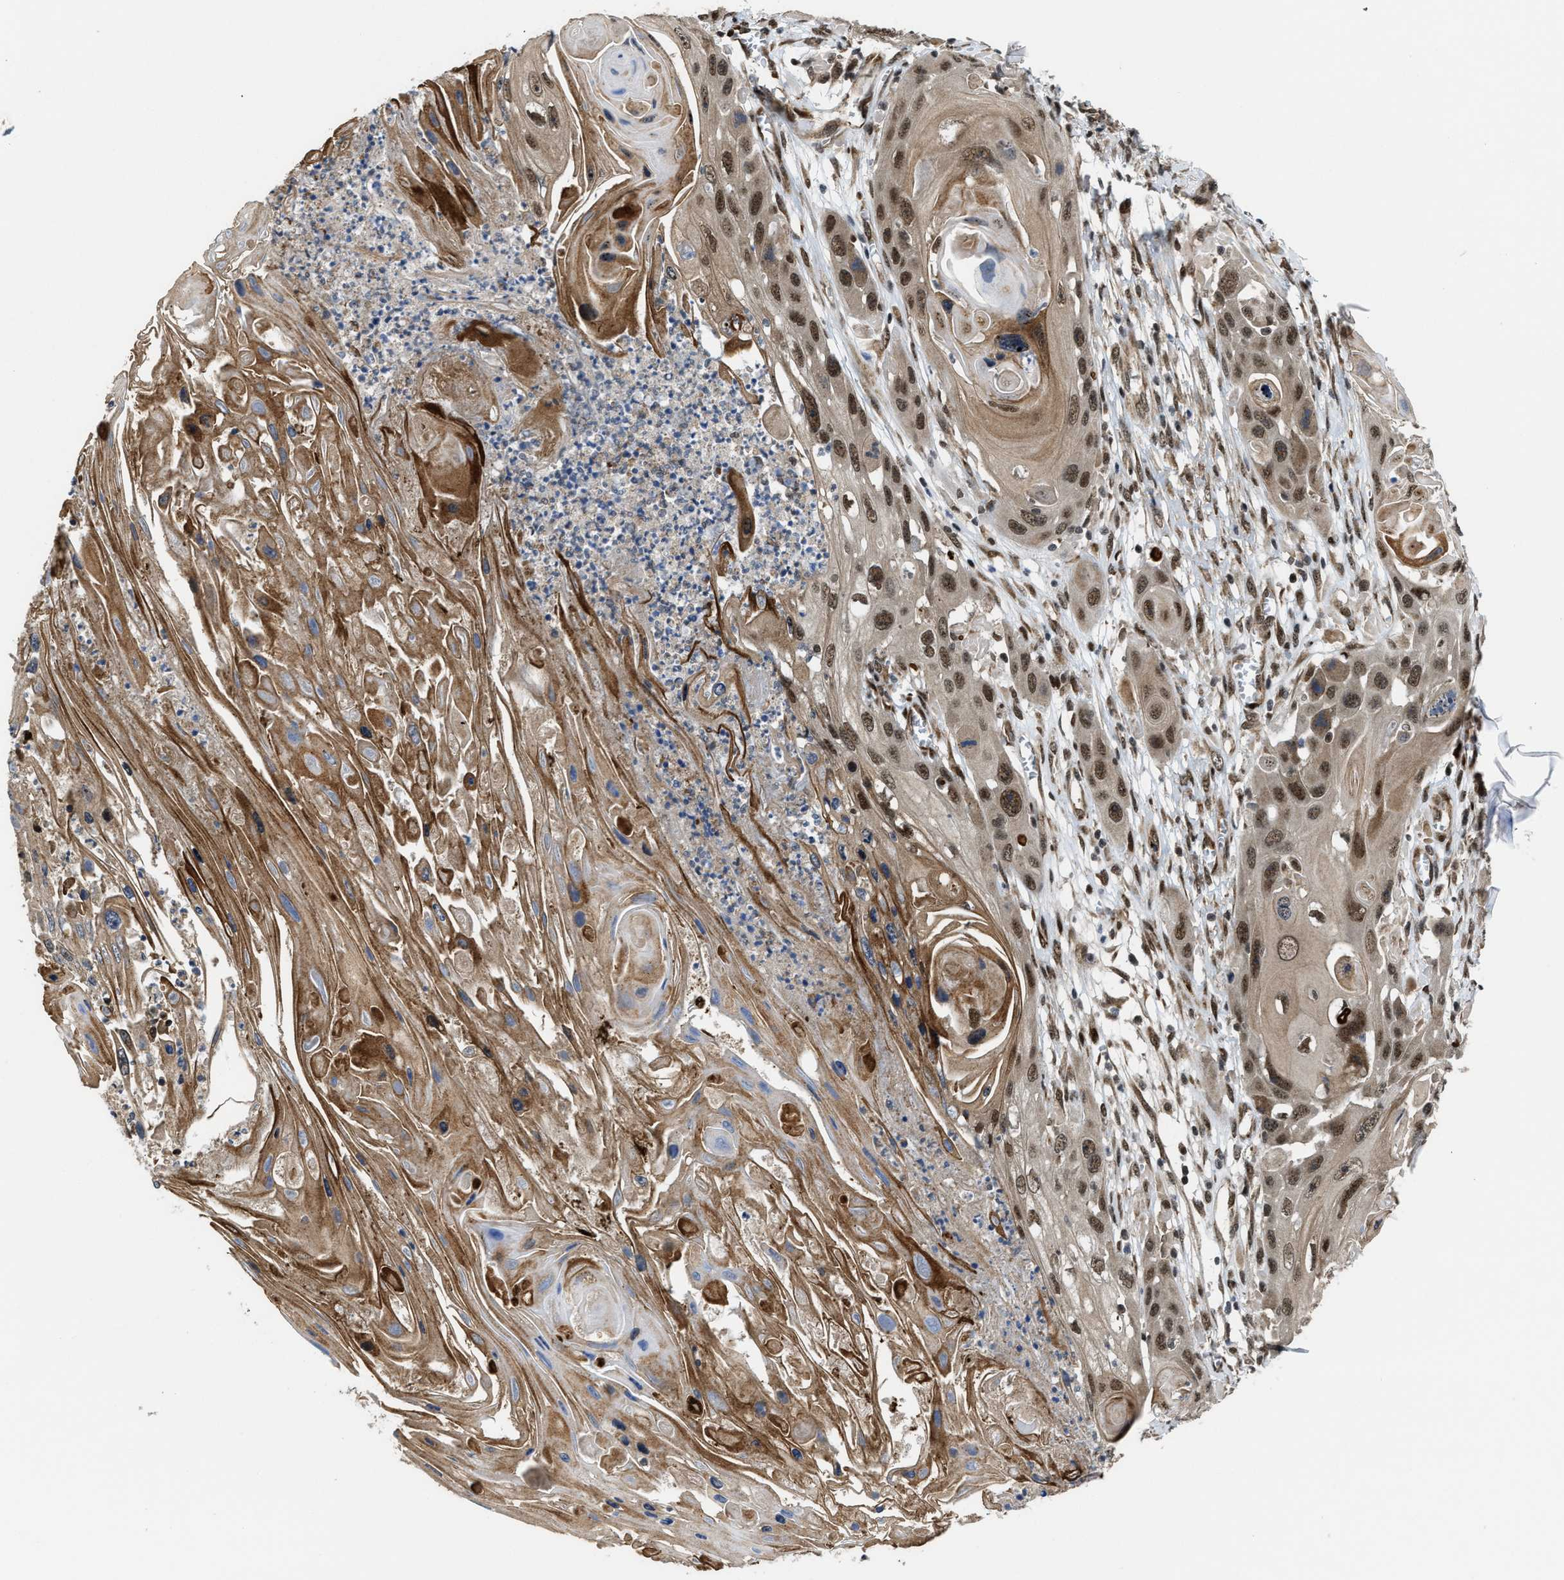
{"staining": {"intensity": "strong", "quantity": ">75%", "location": "cytoplasmic/membranous,nuclear"}, "tissue": "skin cancer", "cell_type": "Tumor cells", "image_type": "cancer", "snomed": [{"axis": "morphology", "description": "Squamous cell carcinoma, NOS"}, {"axis": "topography", "description": "Skin"}], "caption": "Immunohistochemical staining of skin squamous cell carcinoma displays high levels of strong cytoplasmic/membranous and nuclear expression in approximately >75% of tumor cells.", "gene": "ZNF250", "patient": {"sex": "male", "age": 55}}